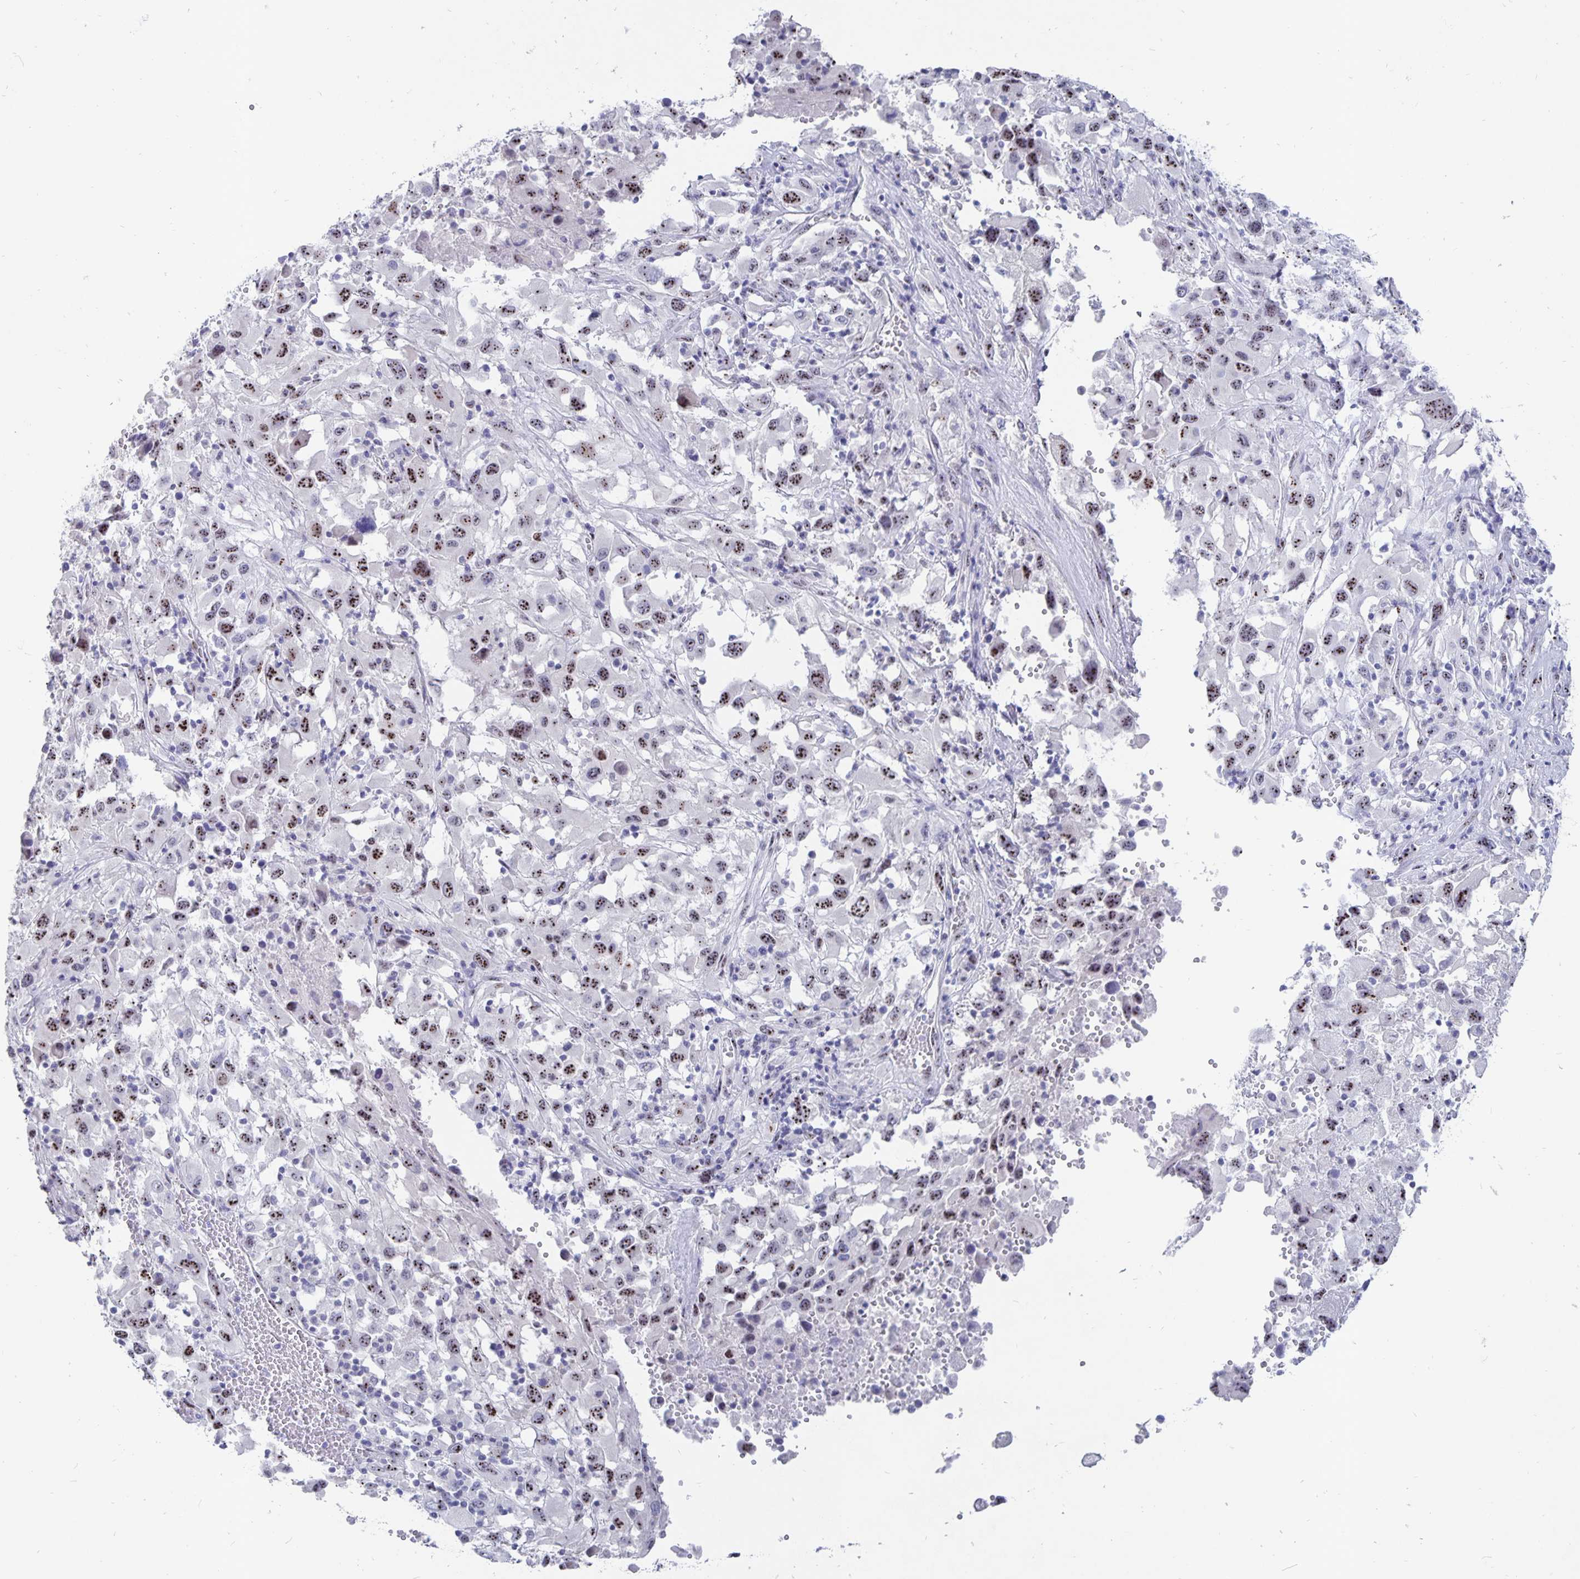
{"staining": {"intensity": "moderate", "quantity": ">75%", "location": "nuclear"}, "tissue": "melanoma", "cell_type": "Tumor cells", "image_type": "cancer", "snomed": [{"axis": "morphology", "description": "Malignant melanoma, Metastatic site"}, {"axis": "topography", "description": "Soft tissue"}], "caption": "Malignant melanoma (metastatic site) stained with DAB (3,3'-diaminobenzidine) immunohistochemistry (IHC) shows medium levels of moderate nuclear expression in about >75% of tumor cells. Using DAB (brown) and hematoxylin (blue) stains, captured at high magnification using brightfield microscopy.", "gene": "SMOC1", "patient": {"sex": "male", "age": 50}}